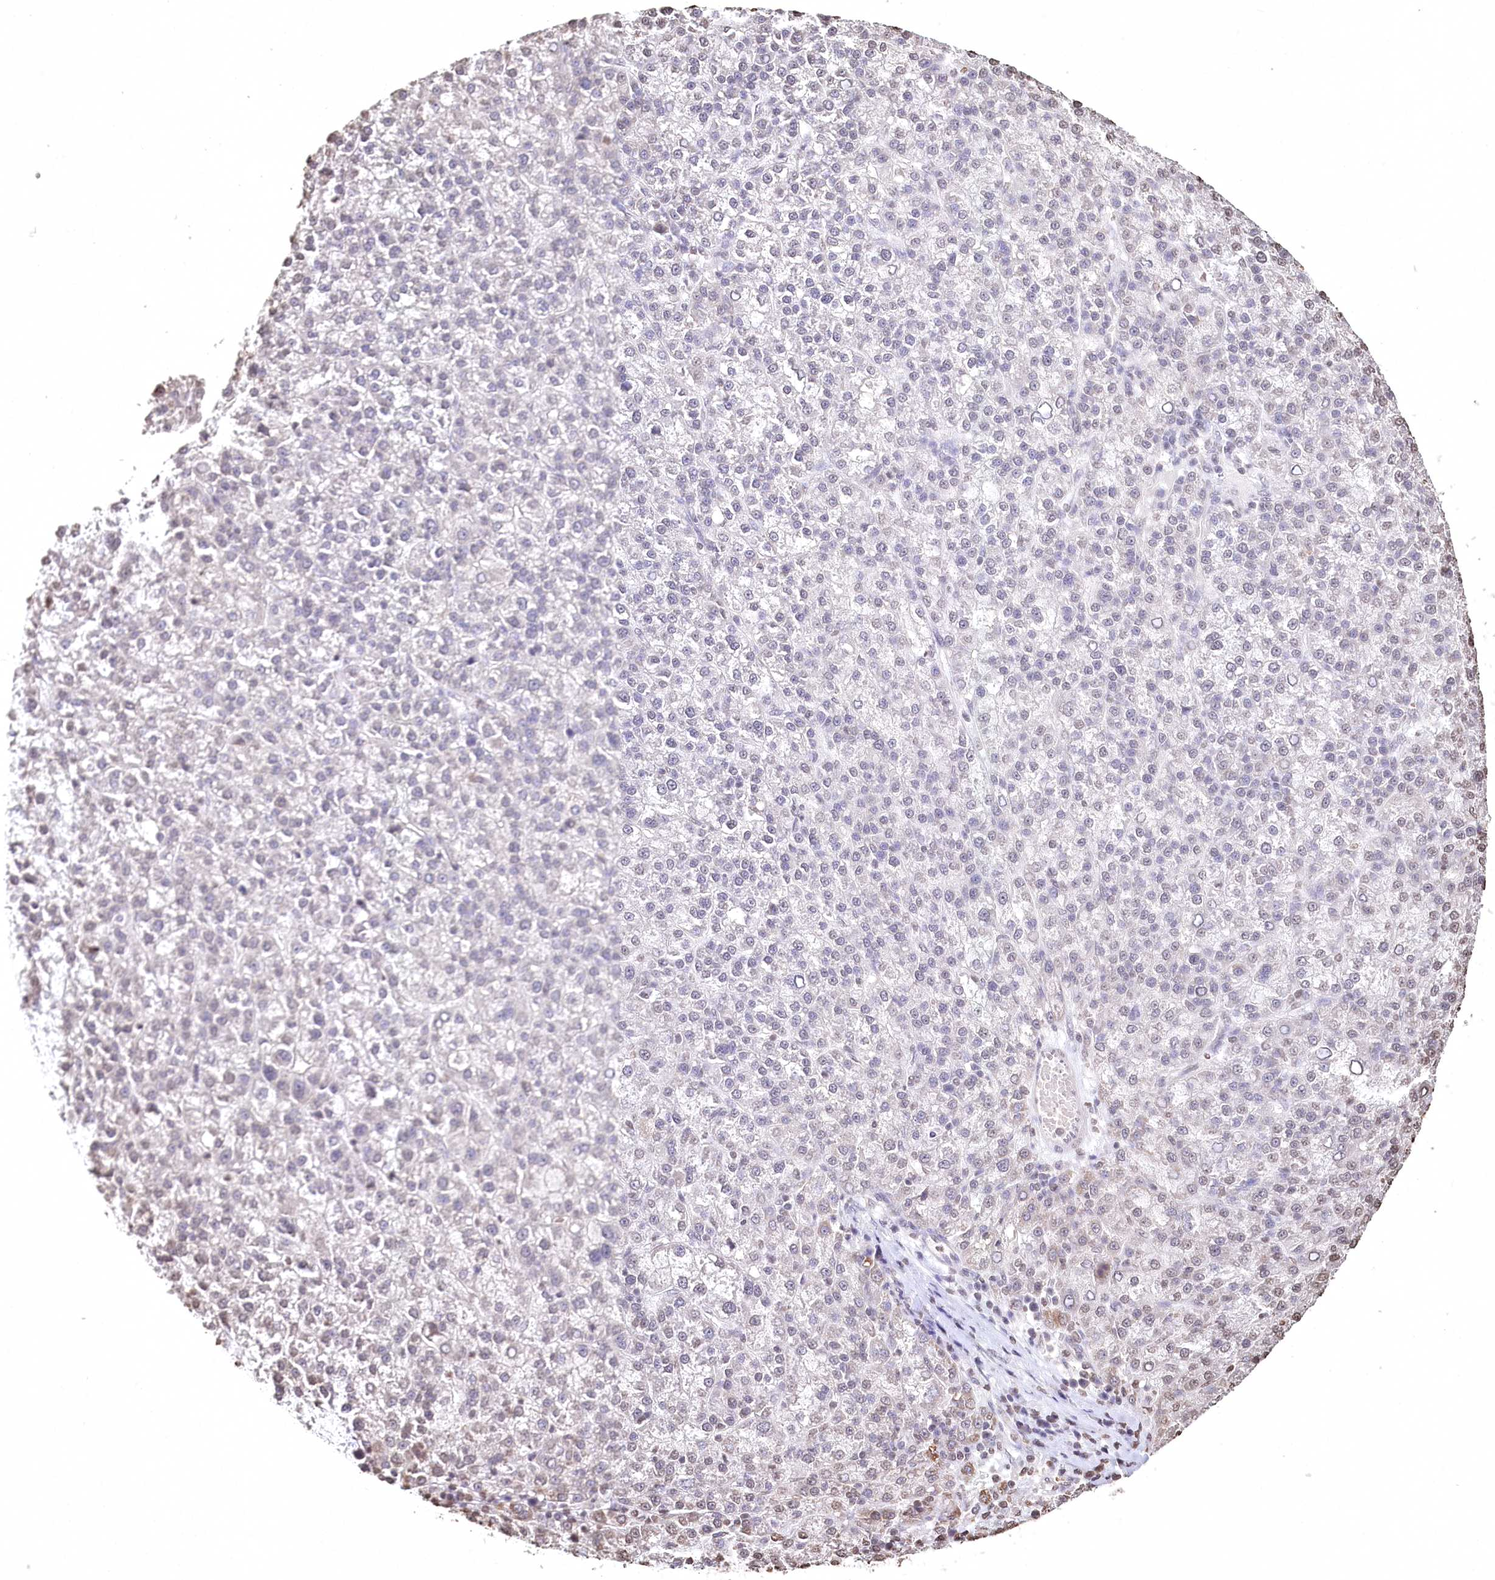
{"staining": {"intensity": "negative", "quantity": "none", "location": "none"}, "tissue": "liver cancer", "cell_type": "Tumor cells", "image_type": "cancer", "snomed": [{"axis": "morphology", "description": "Carcinoma, Hepatocellular, NOS"}, {"axis": "topography", "description": "Liver"}], "caption": "A photomicrograph of human hepatocellular carcinoma (liver) is negative for staining in tumor cells. Nuclei are stained in blue.", "gene": "DMXL1", "patient": {"sex": "female", "age": 58}}